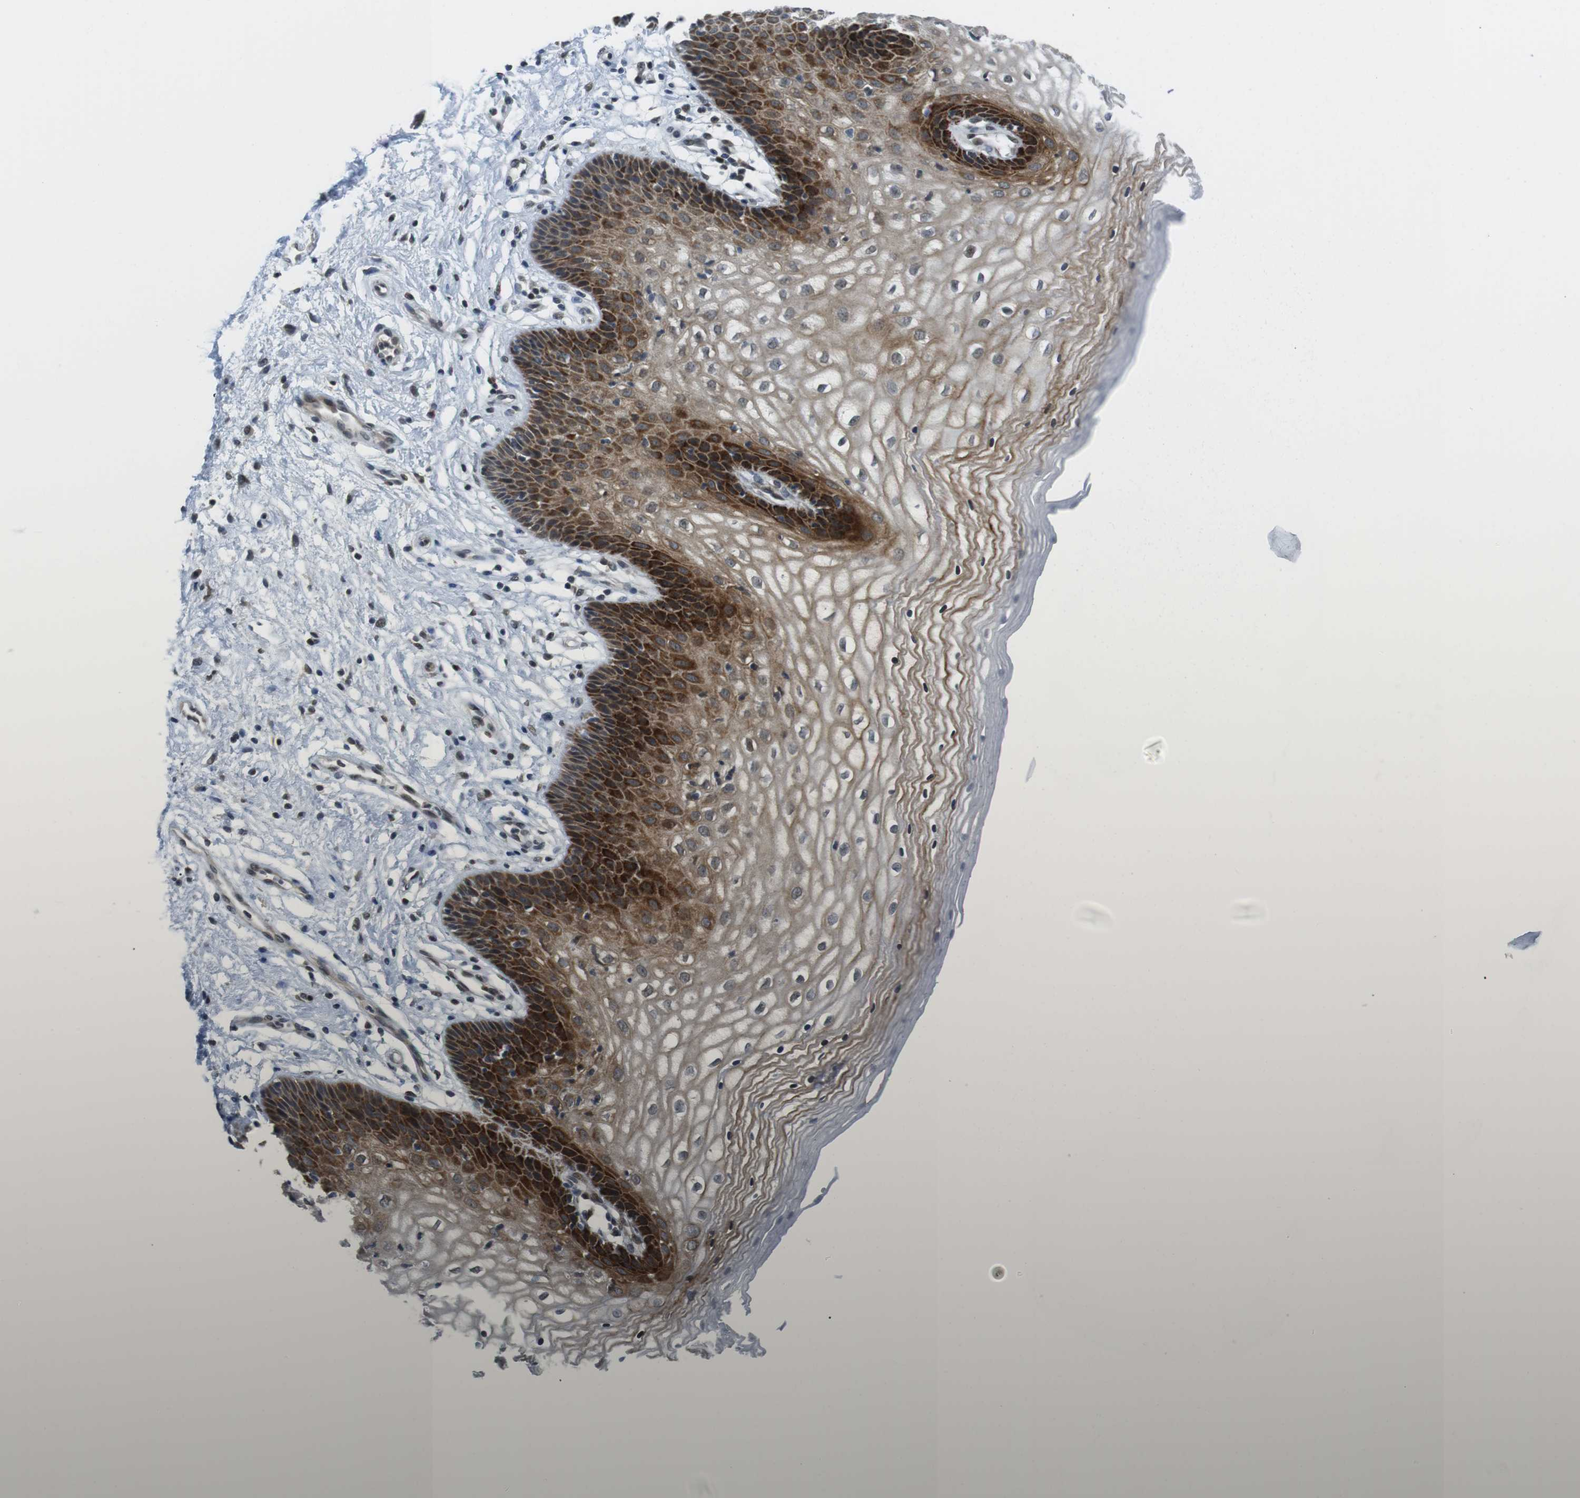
{"staining": {"intensity": "strong", "quantity": "25%-75%", "location": "cytoplasmic/membranous"}, "tissue": "vagina", "cell_type": "Squamous epithelial cells", "image_type": "normal", "snomed": [{"axis": "morphology", "description": "Normal tissue, NOS"}, {"axis": "topography", "description": "Vagina"}], "caption": "Normal vagina was stained to show a protein in brown. There is high levels of strong cytoplasmic/membranous expression in about 25%-75% of squamous epithelial cells.", "gene": "USP7", "patient": {"sex": "female", "age": 34}}